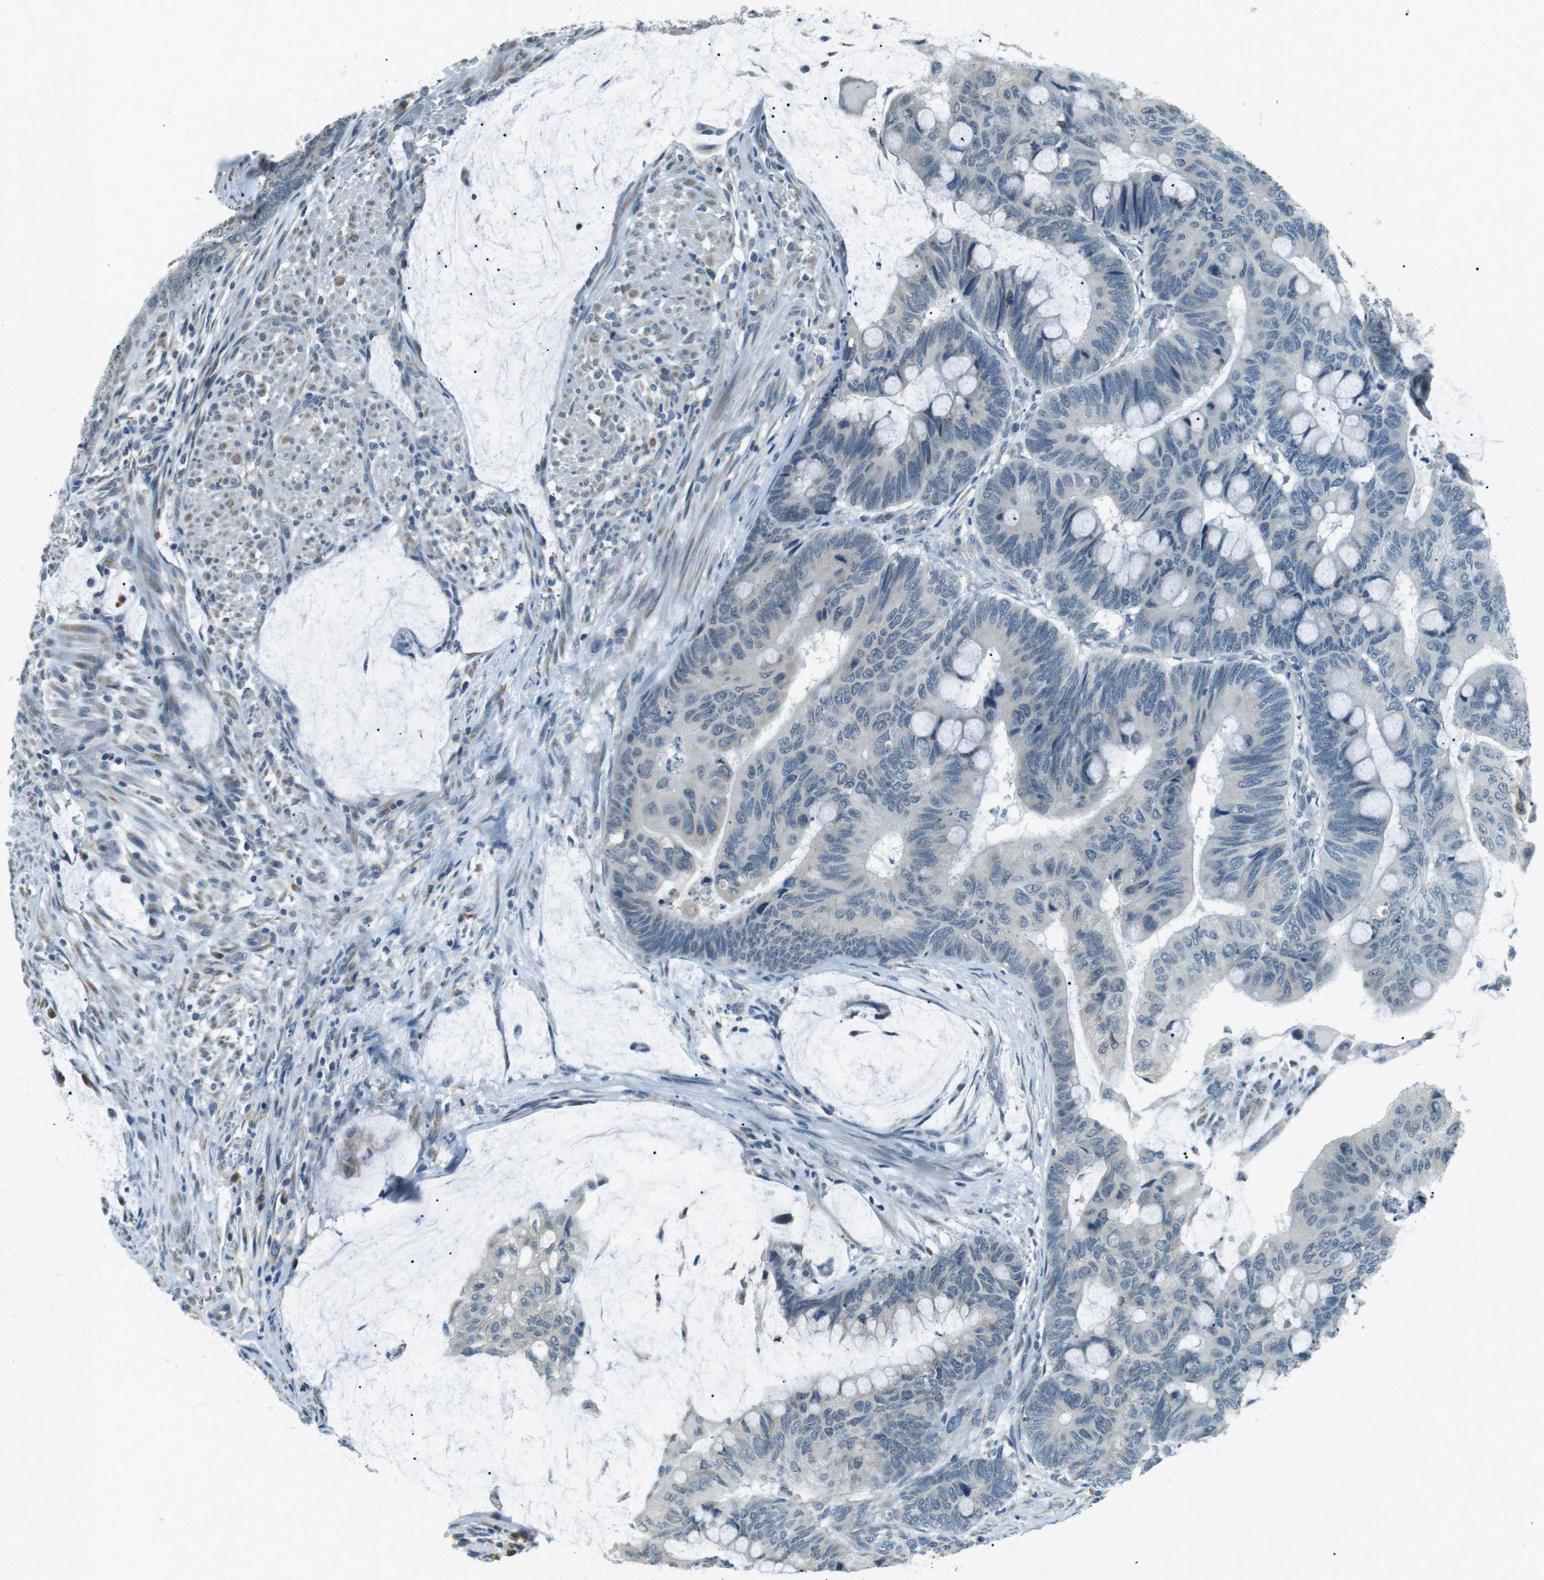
{"staining": {"intensity": "negative", "quantity": "none", "location": "none"}, "tissue": "colorectal cancer", "cell_type": "Tumor cells", "image_type": "cancer", "snomed": [{"axis": "morphology", "description": "Normal tissue, NOS"}, {"axis": "morphology", "description": "Adenocarcinoma, NOS"}, {"axis": "topography", "description": "Rectum"}], "caption": "This is a histopathology image of immunohistochemistry (IHC) staining of adenocarcinoma (colorectal), which shows no staining in tumor cells. (Stains: DAB immunohistochemistry with hematoxylin counter stain, Microscopy: brightfield microscopy at high magnification).", "gene": "SERPINB2", "patient": {"sex": "male", "age": 92}}